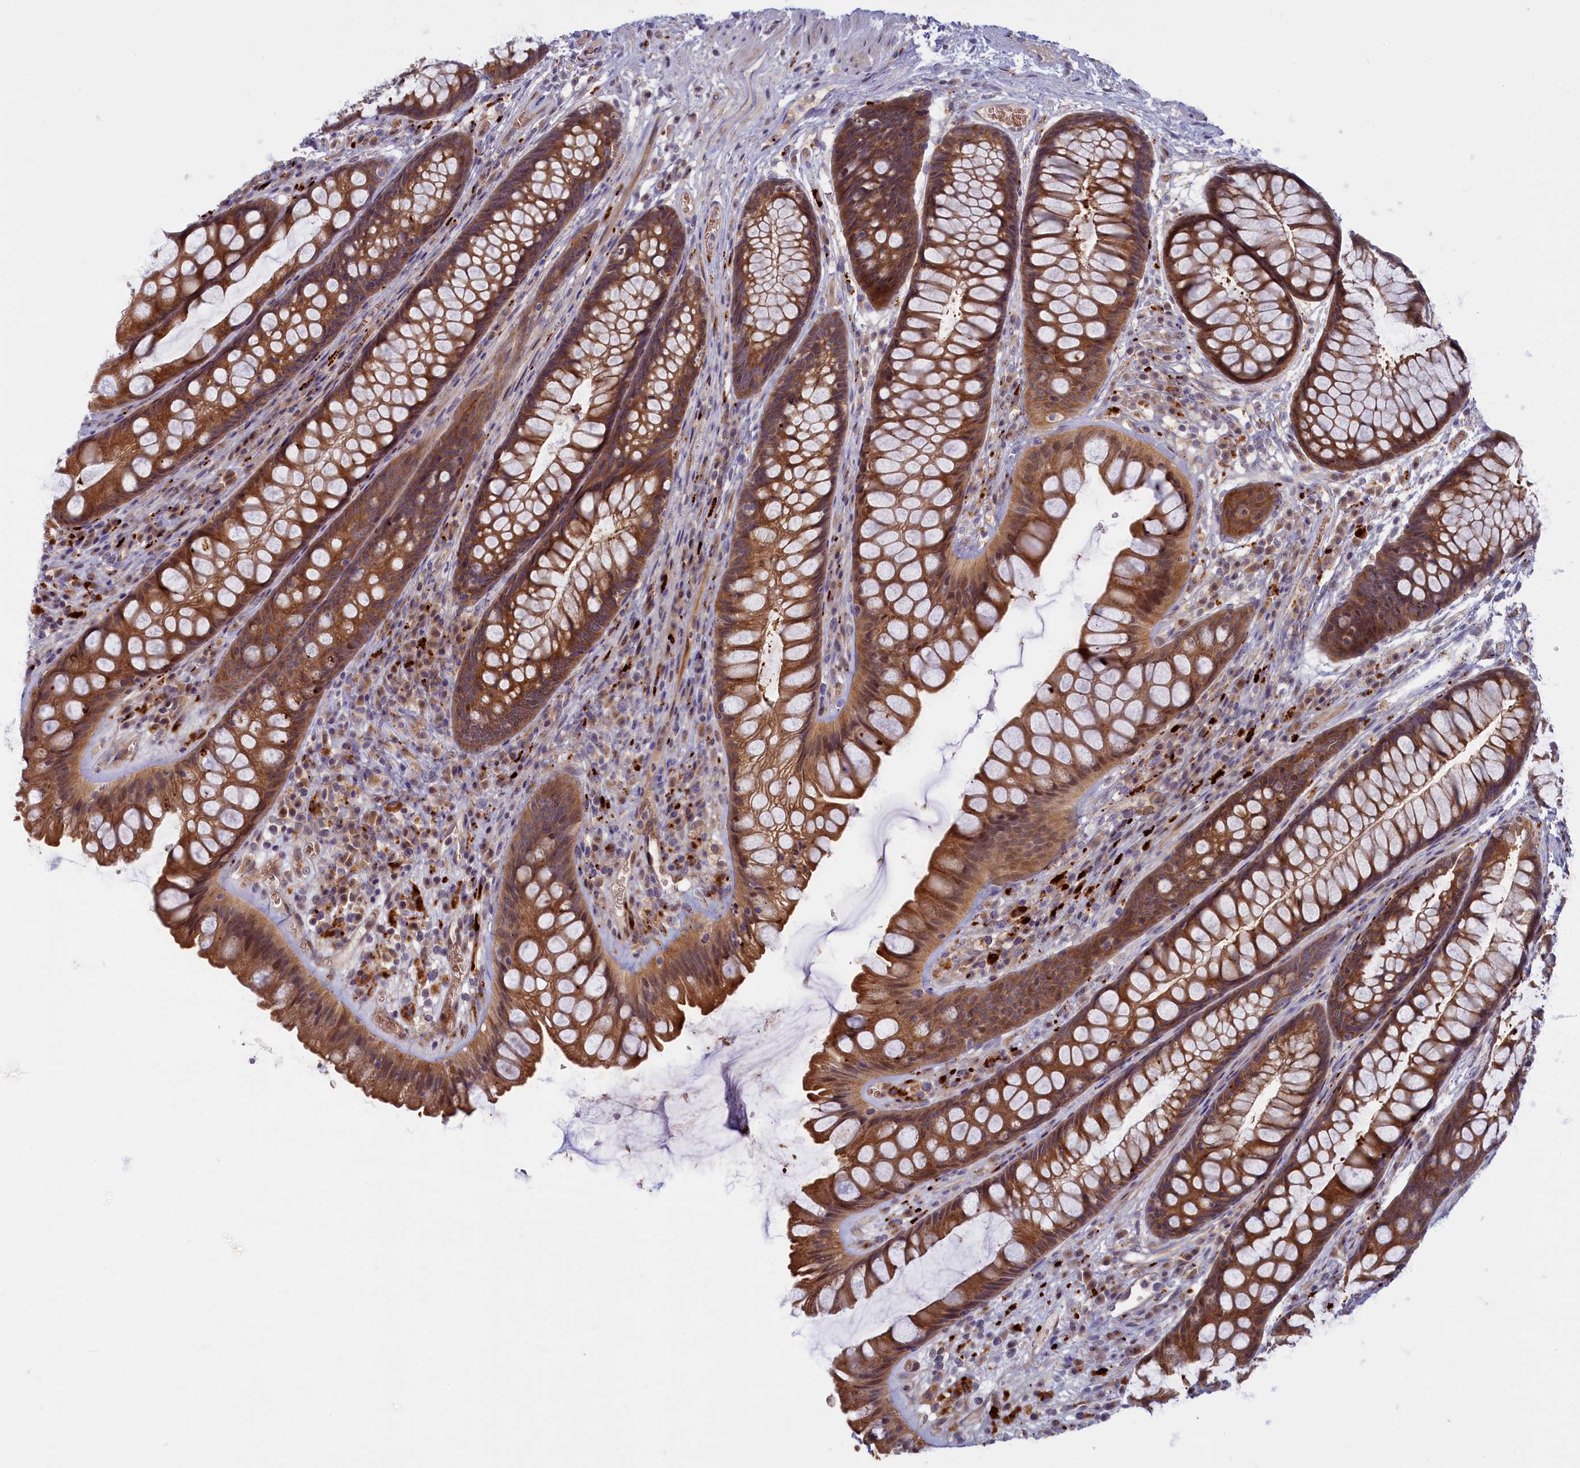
{"staining": {"intensity": "moderate", "quantity": ">75%", "location": "cytoplasmic/membranous"}, "tissue": "rectum", "cell_type": "Glandular cells", "image_type": "normal", "snomed": [{"axis": "morphology", "description": "Normal tissue, NOS"}, {"axis": "topography", "description": "Rectum"}], "caption": "Immunohistochemistry (IHC) image of unremarkable rectum stained for a protein (brown), which reveals medium levels of moderate cytoplasmic/membranous expression in approximately >75% of glandular cells.", "gene": "FCSK", "patient": {"sex": "male", "age": 74}}